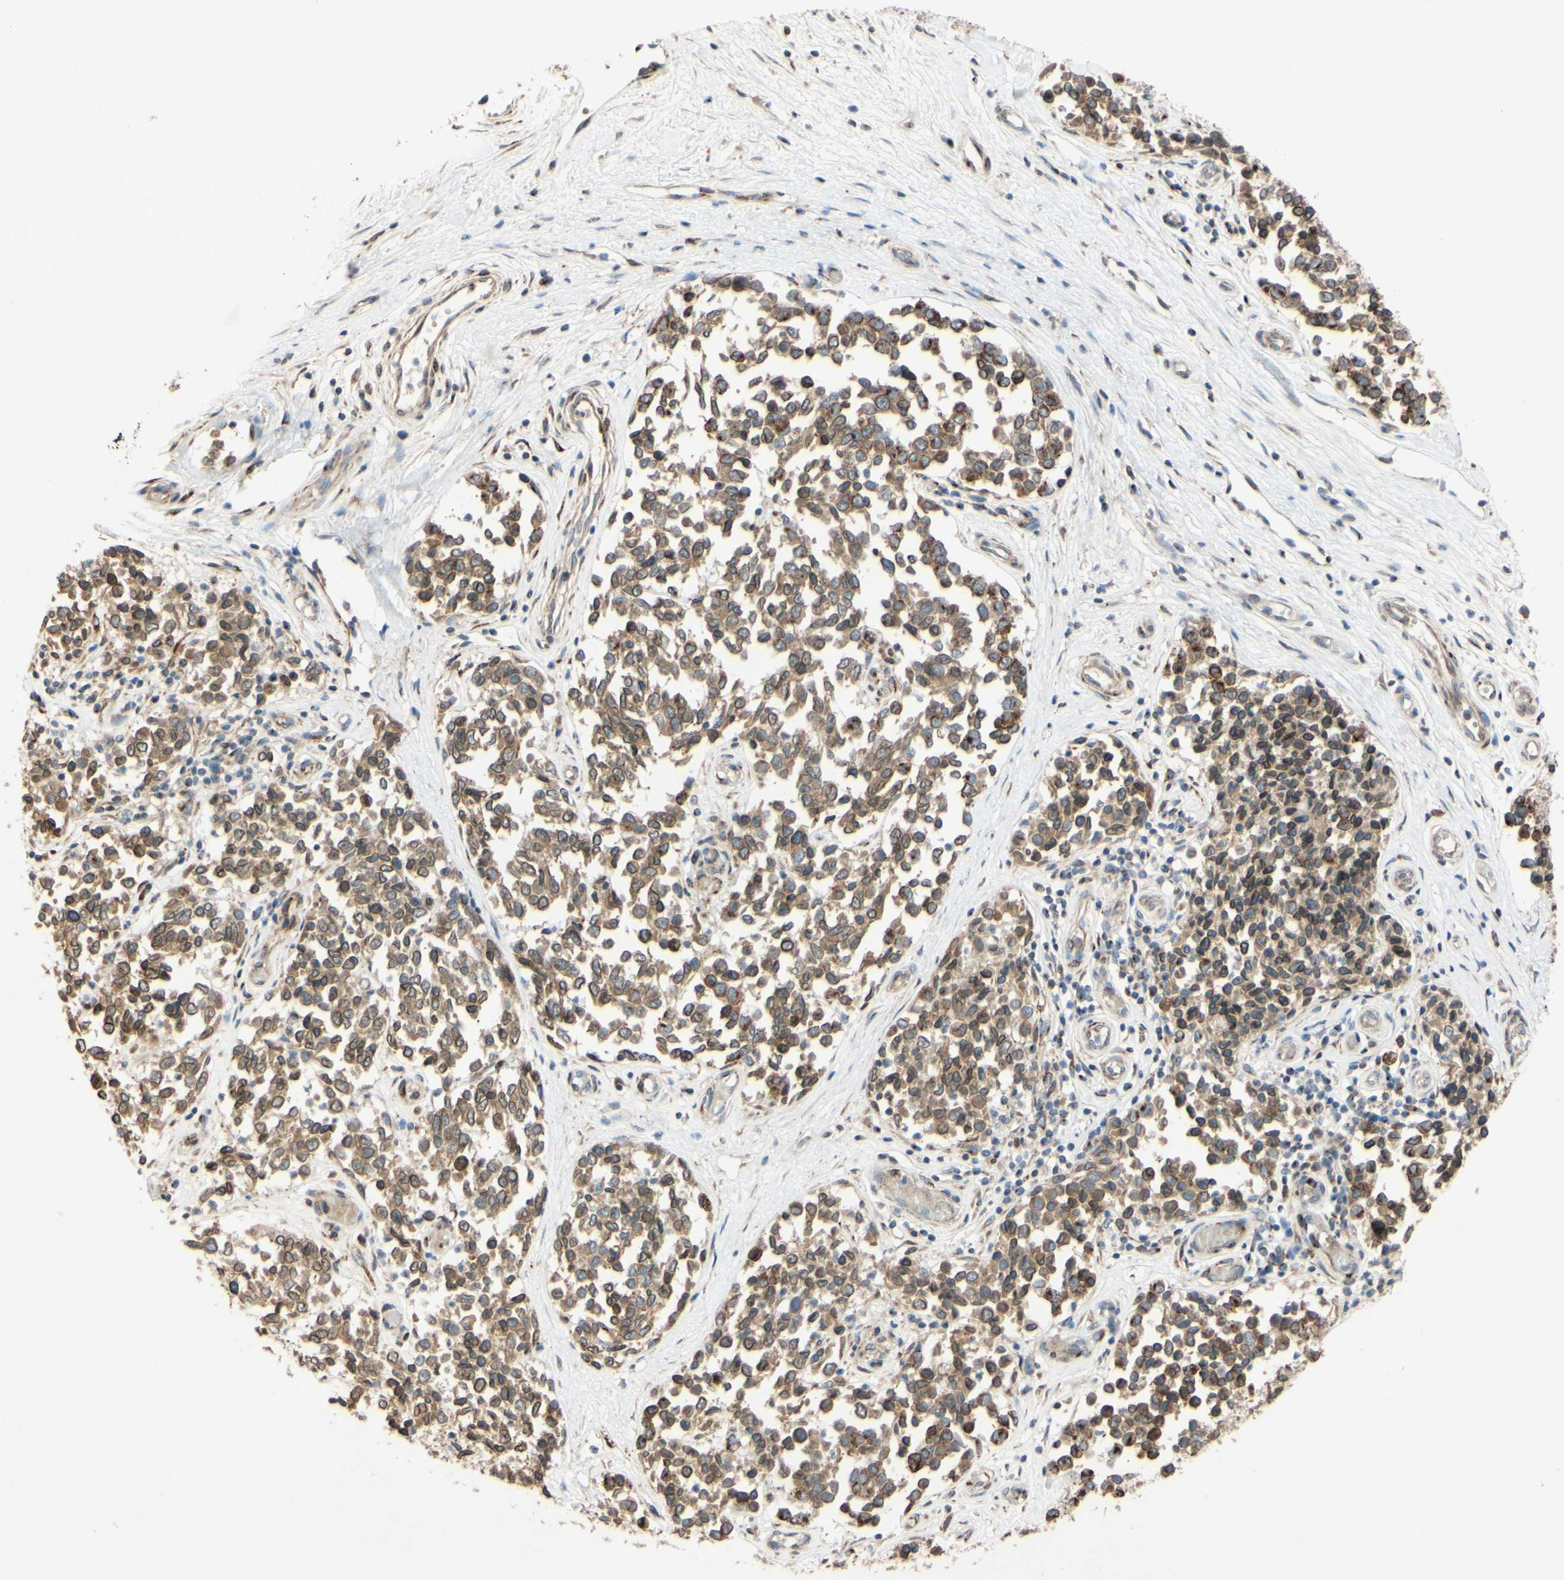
{"staining": {"intensity": "moderate", "quantity": ">75%", "location": "cytoplasmic/membranous,nuclear"}, "tissue": "melanoma", "cell_type": "Tumor cells", "image_type": "cancer", "snomed": [{"axis": "morphology", "description": "Malignant melanoma, NOS"}, {"axis": "topography", "description": "Skin"}], "caption": "Brown immunohistochemical staining in human melanoma exhibits moderate cytoplasmic/membranous and nuclear staining in approximately >75% of tumor cells.", "gene": "PTPRU", "patient": {"sex": "female", "age": 64}}